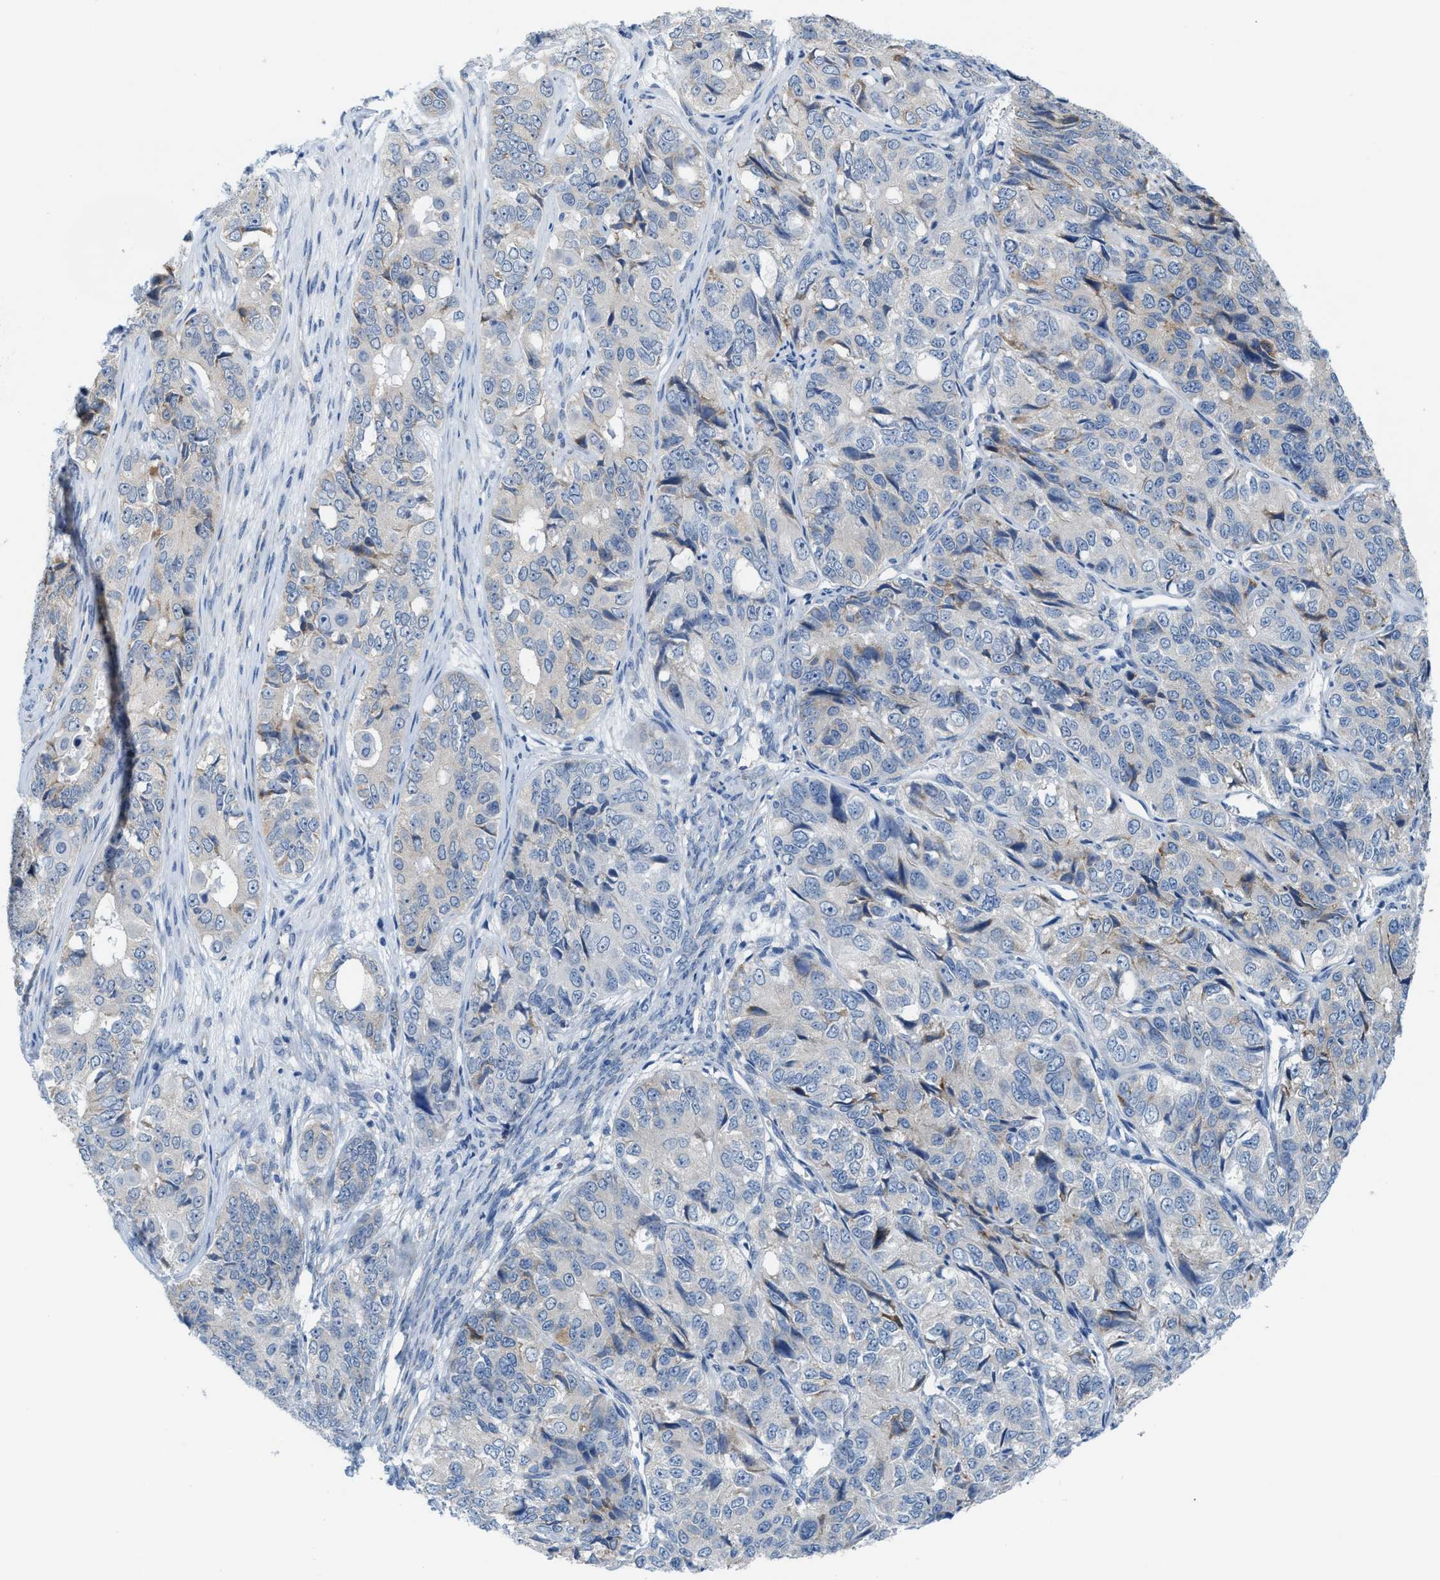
{"staining": {"intensity": "negative", "quantity": "none", "location": "none"}, "tissue": "ovarian cancer", "cell_type": "Tumor cells", "image_type": "cancer", "snomed": [{"axis": "morphology", "description": "Carcinoma, endometroid"}, {"axis": "topography", "description": "Ovary"}], "caption": "There is no significant expression in tumor cells of ovarian cancer (endometroid carcinoma).", "gene": "KIFC3", "patient": {"sex": "female", "age": 51}}